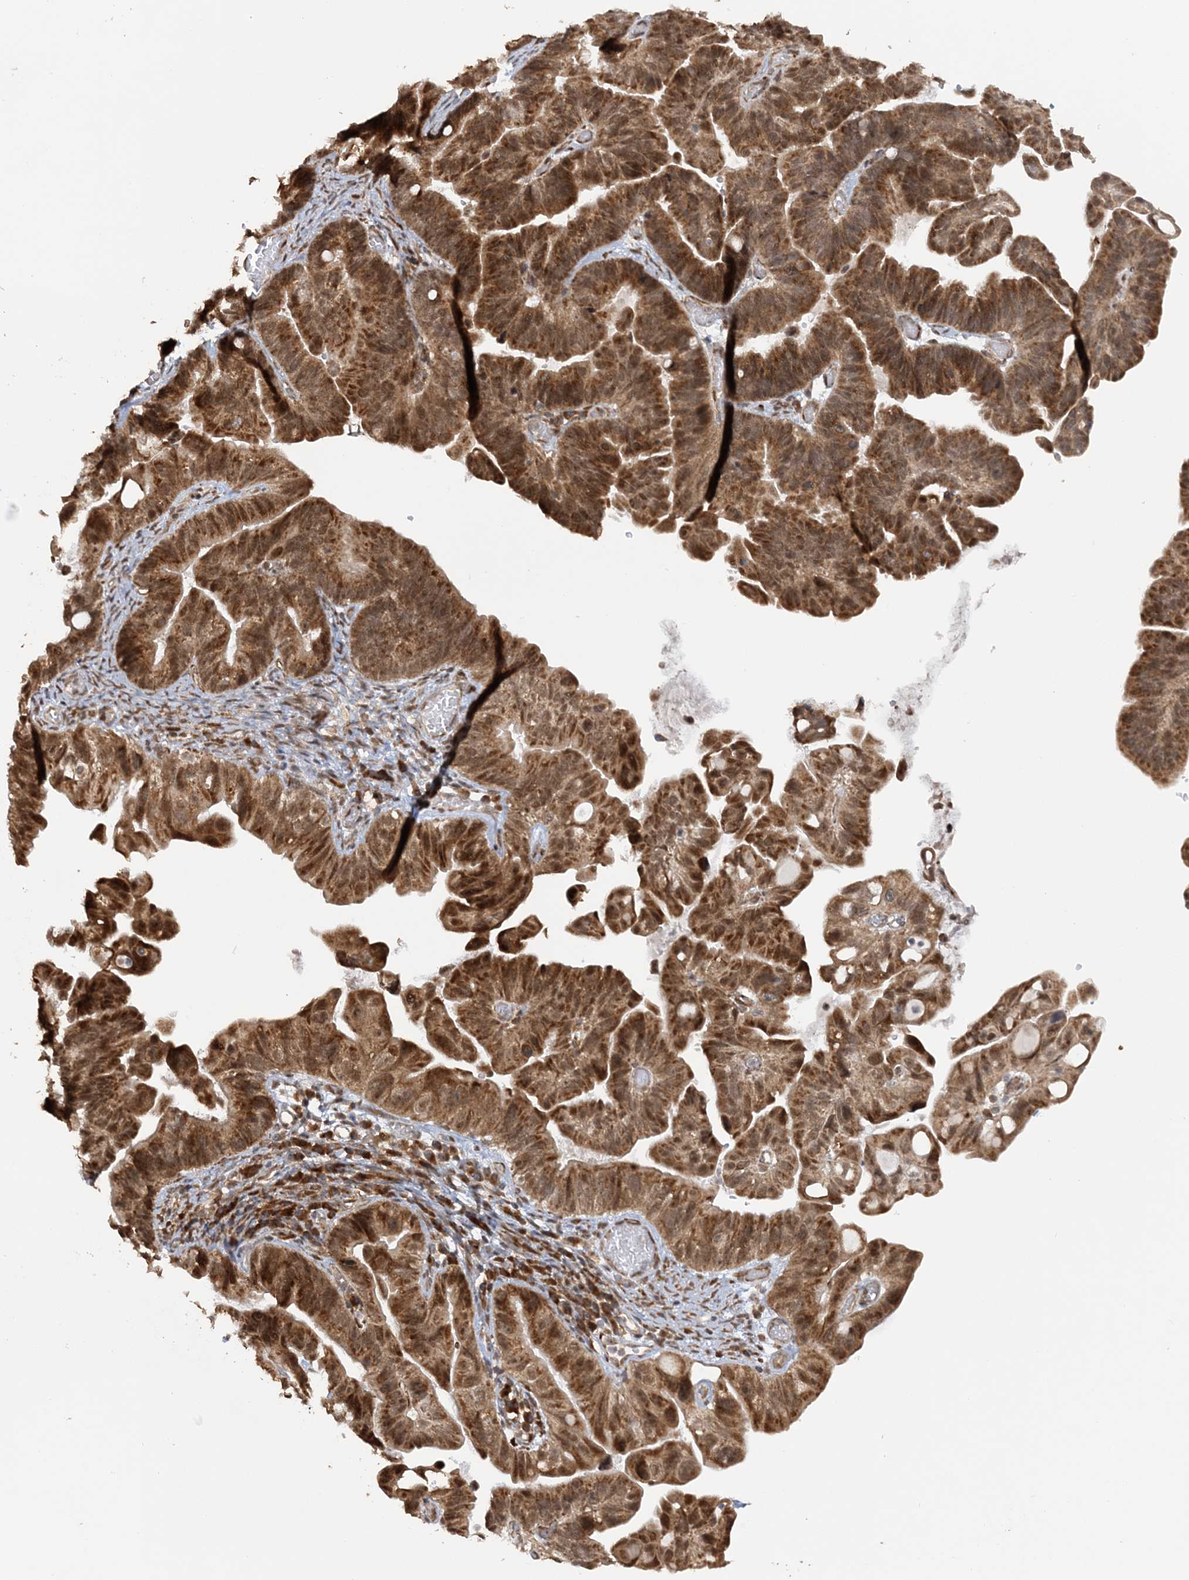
{"staining": {"intensity": "strong", "quantity": ">75%", "location": "cytoplasmic/membranous"}, "tissue": "ovarian cancer", "cell_type": "Tumor cells", "image_type": "cancer", "snomed": [{"axis": "morphology", "description": "Cystadenocarcinoma, serous, NOS"}, {"axis": "topography", "description": "Ovary"}], "caption": "Ovarian cancer (serous cystadenocarcinoma) tissue demonstrates strong cytoplasmic/membranous positivity in approximately >75% of tumor cells (Brightfield microscopy of DAB IHC at high magnification).", "gene": "MRPL47", "patient": {"sex": "female", "age": 56}}